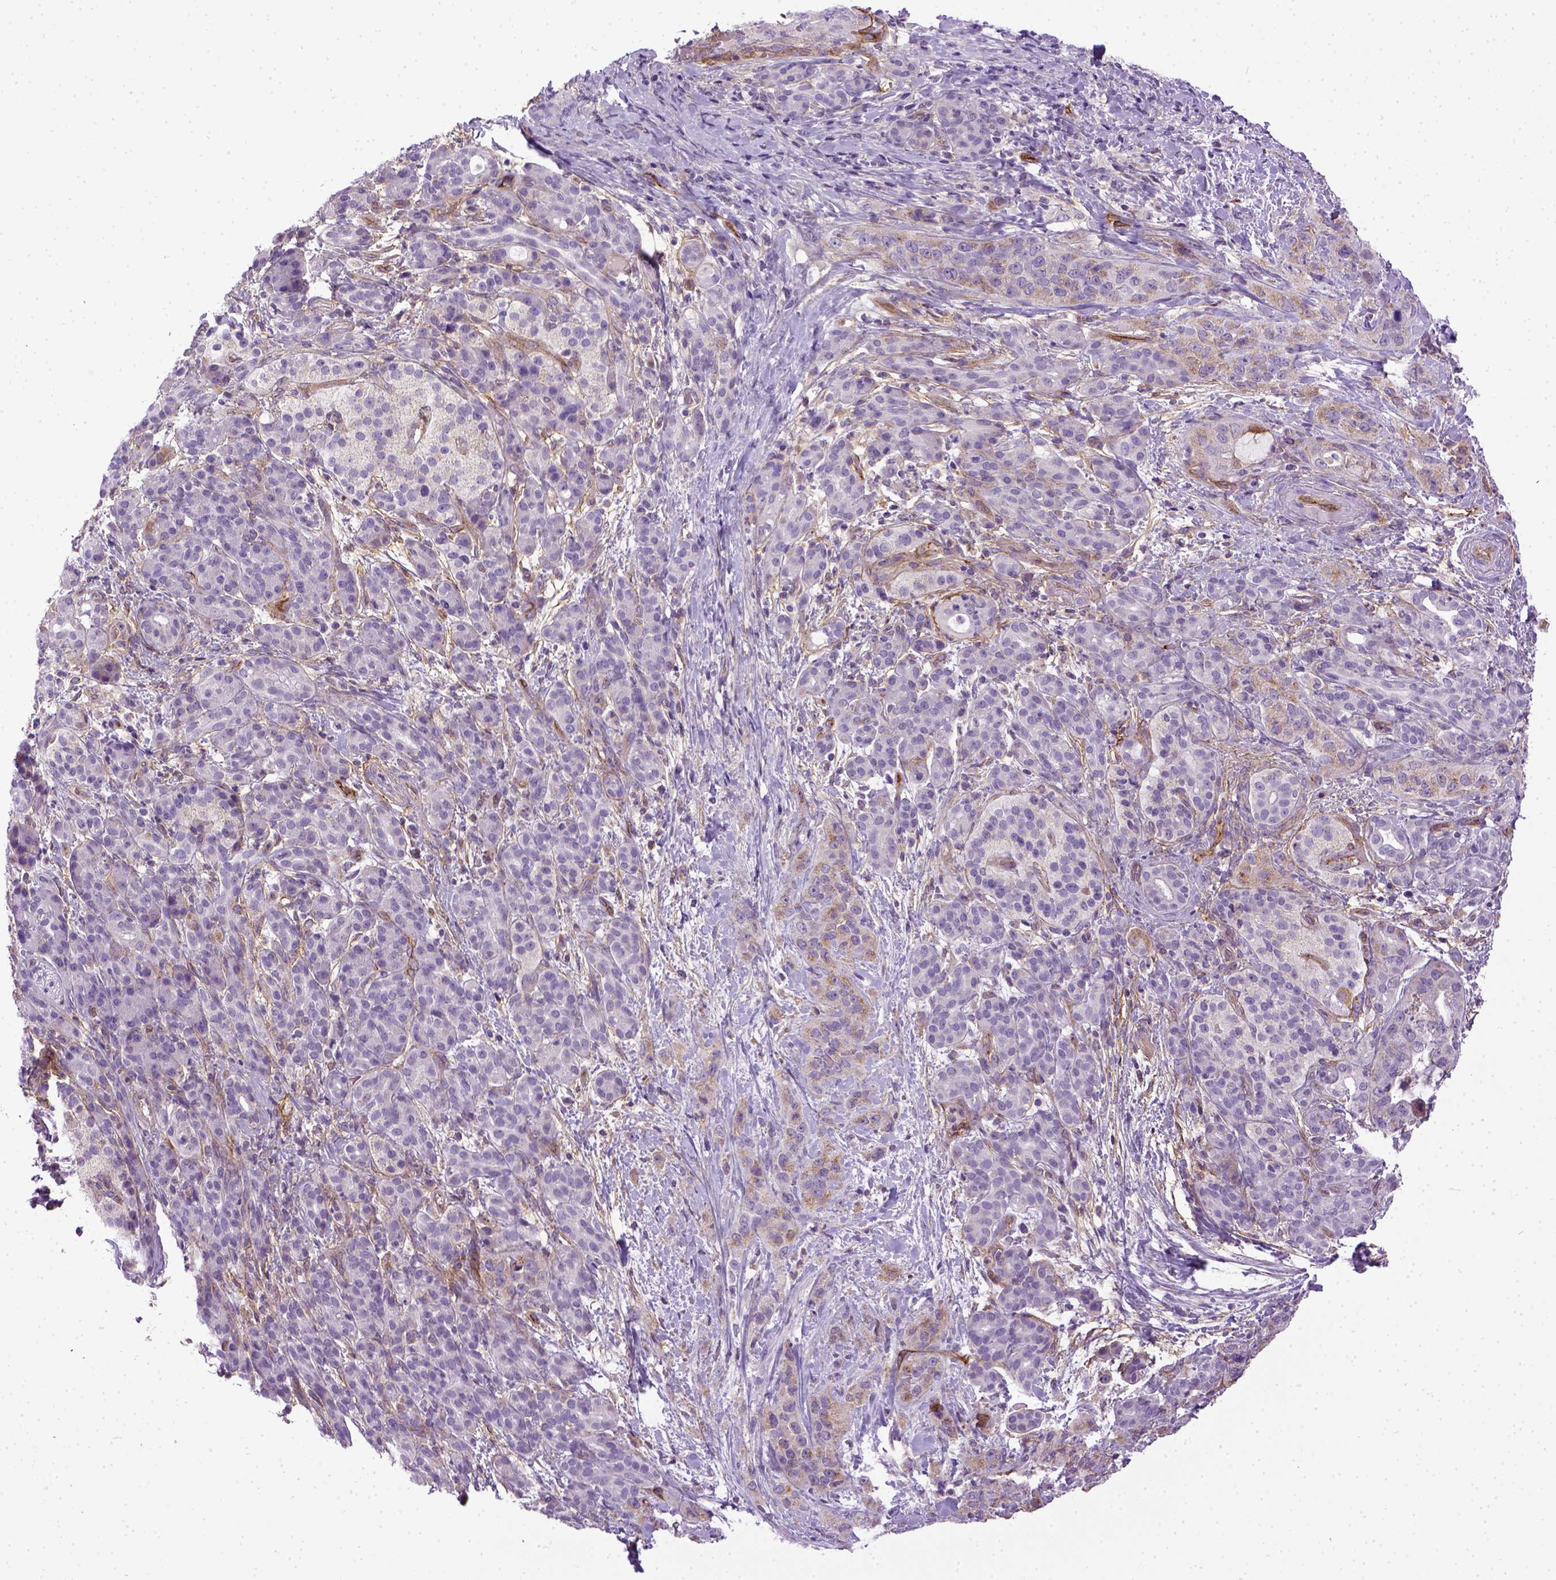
{"staining": {"intensity": "negative", "quantity": "none", "location": "none"}, "tissue": "pancreatic cancer", "cell_type": "Tumor cells", "image_type": "cancer", "snomed": [{"axis": "morphology", "description": "Adenocarcinoma, NOS"}, {"axis": "topography", "description": "Pancreas"}], "caption": "Immunohistochemistry (IHC) histopathology image of neoplastic tissue: human pancreatic adenocarcinoma stained with DAB reveals no significant protein expression in tumor cells.", "gene": "ENG", "patient": {"sex": "male", "age": 44}}